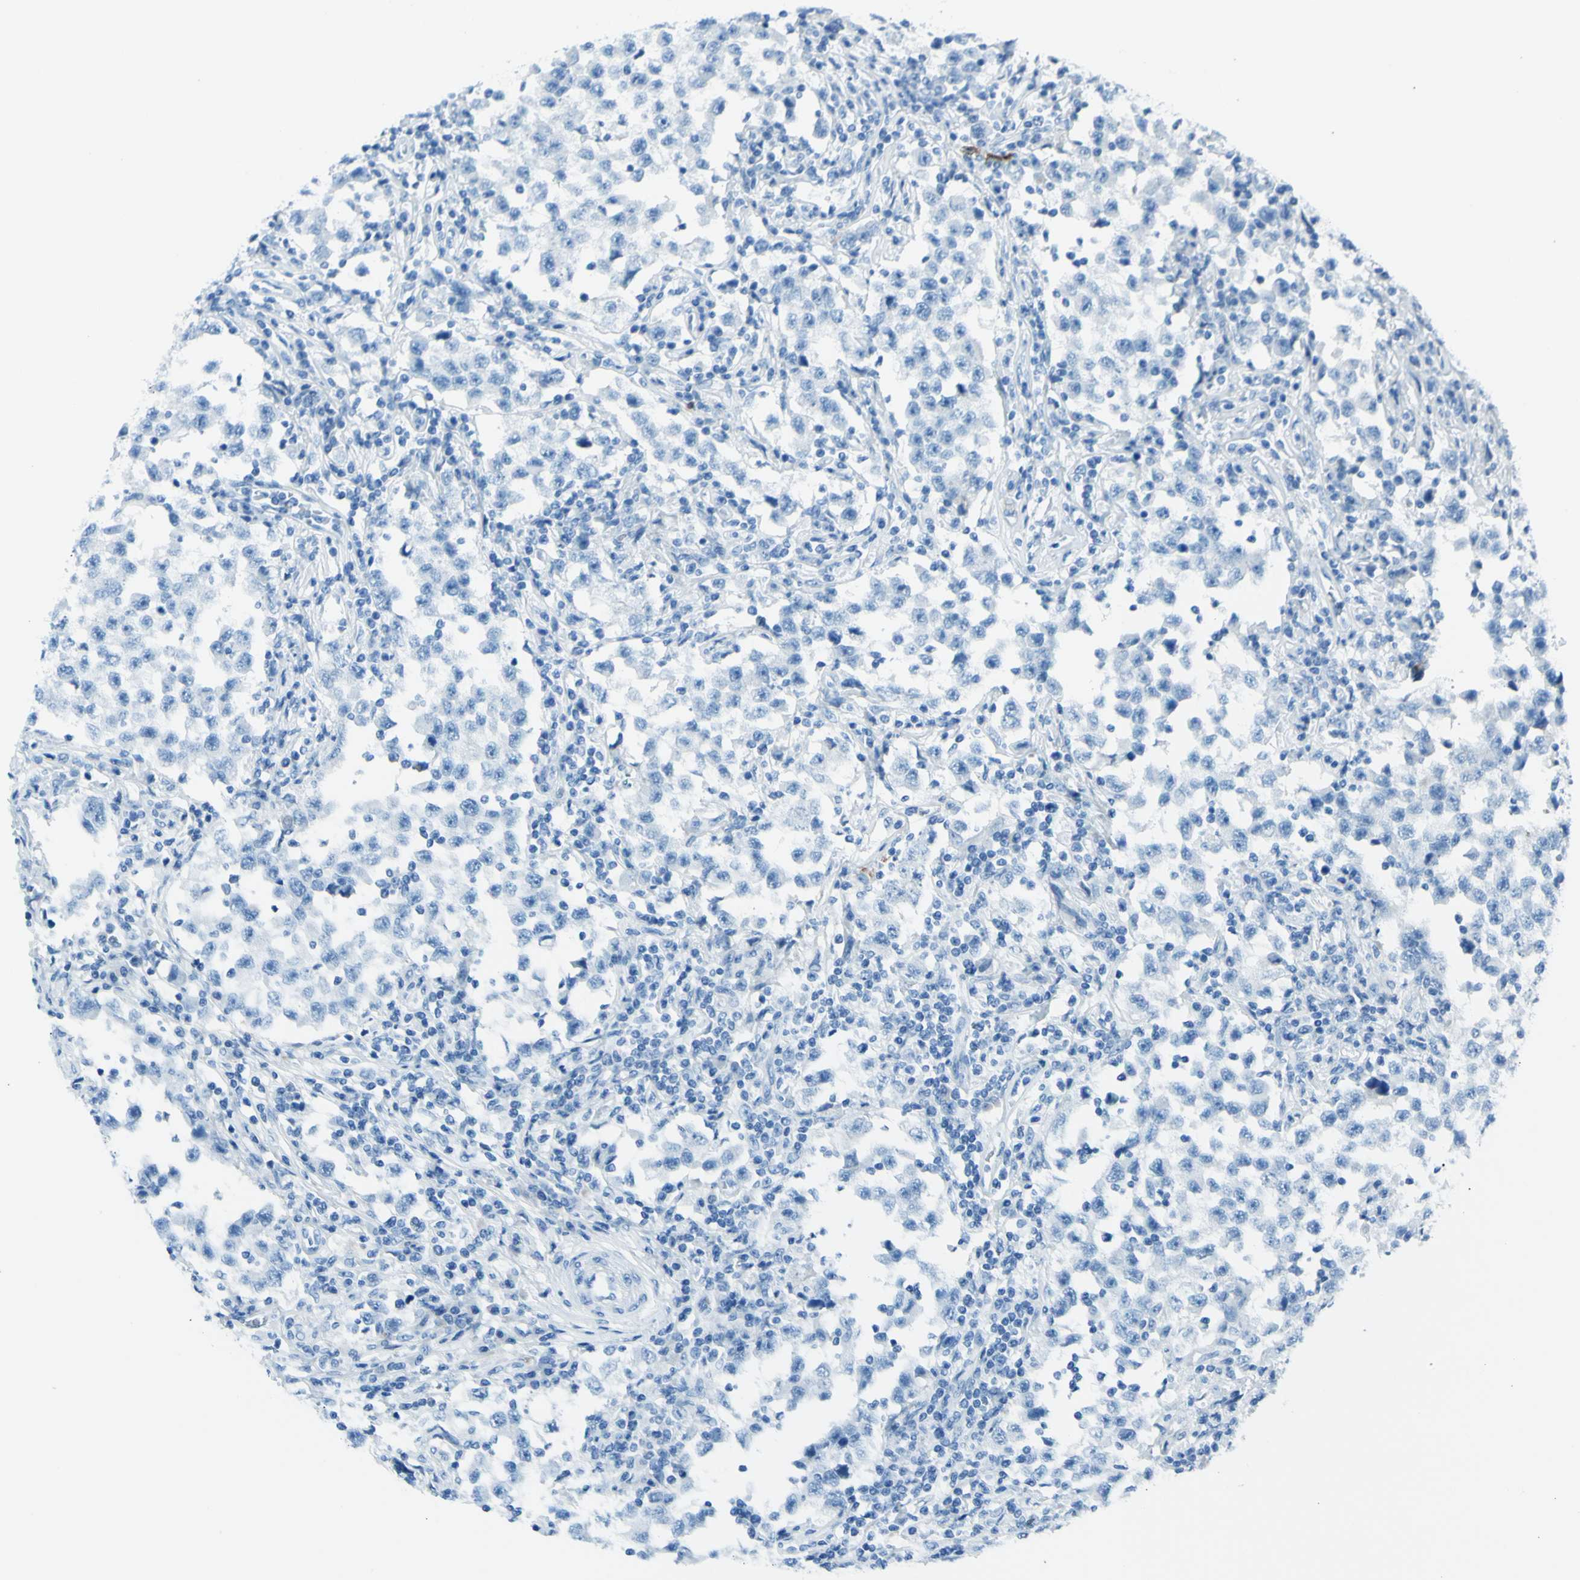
{"staining": {"intensity": "negative", "quantity": "none", "location": "none"}, "tissue": "testis cancer", "cell_type": "Tumor cells", "image_type": "cancer", "snomed": [{"axis": "morphology", "description": "Carcinoma, Embryonal, NOS"}, {"axis": "topography", "description": "Testis"}], "caption": "This is a image of IHC staining of testis cancer, which shows no expression in tumor cells.", "gene": "TFPI2", "patient": {"sex": "male", "age": 21}}